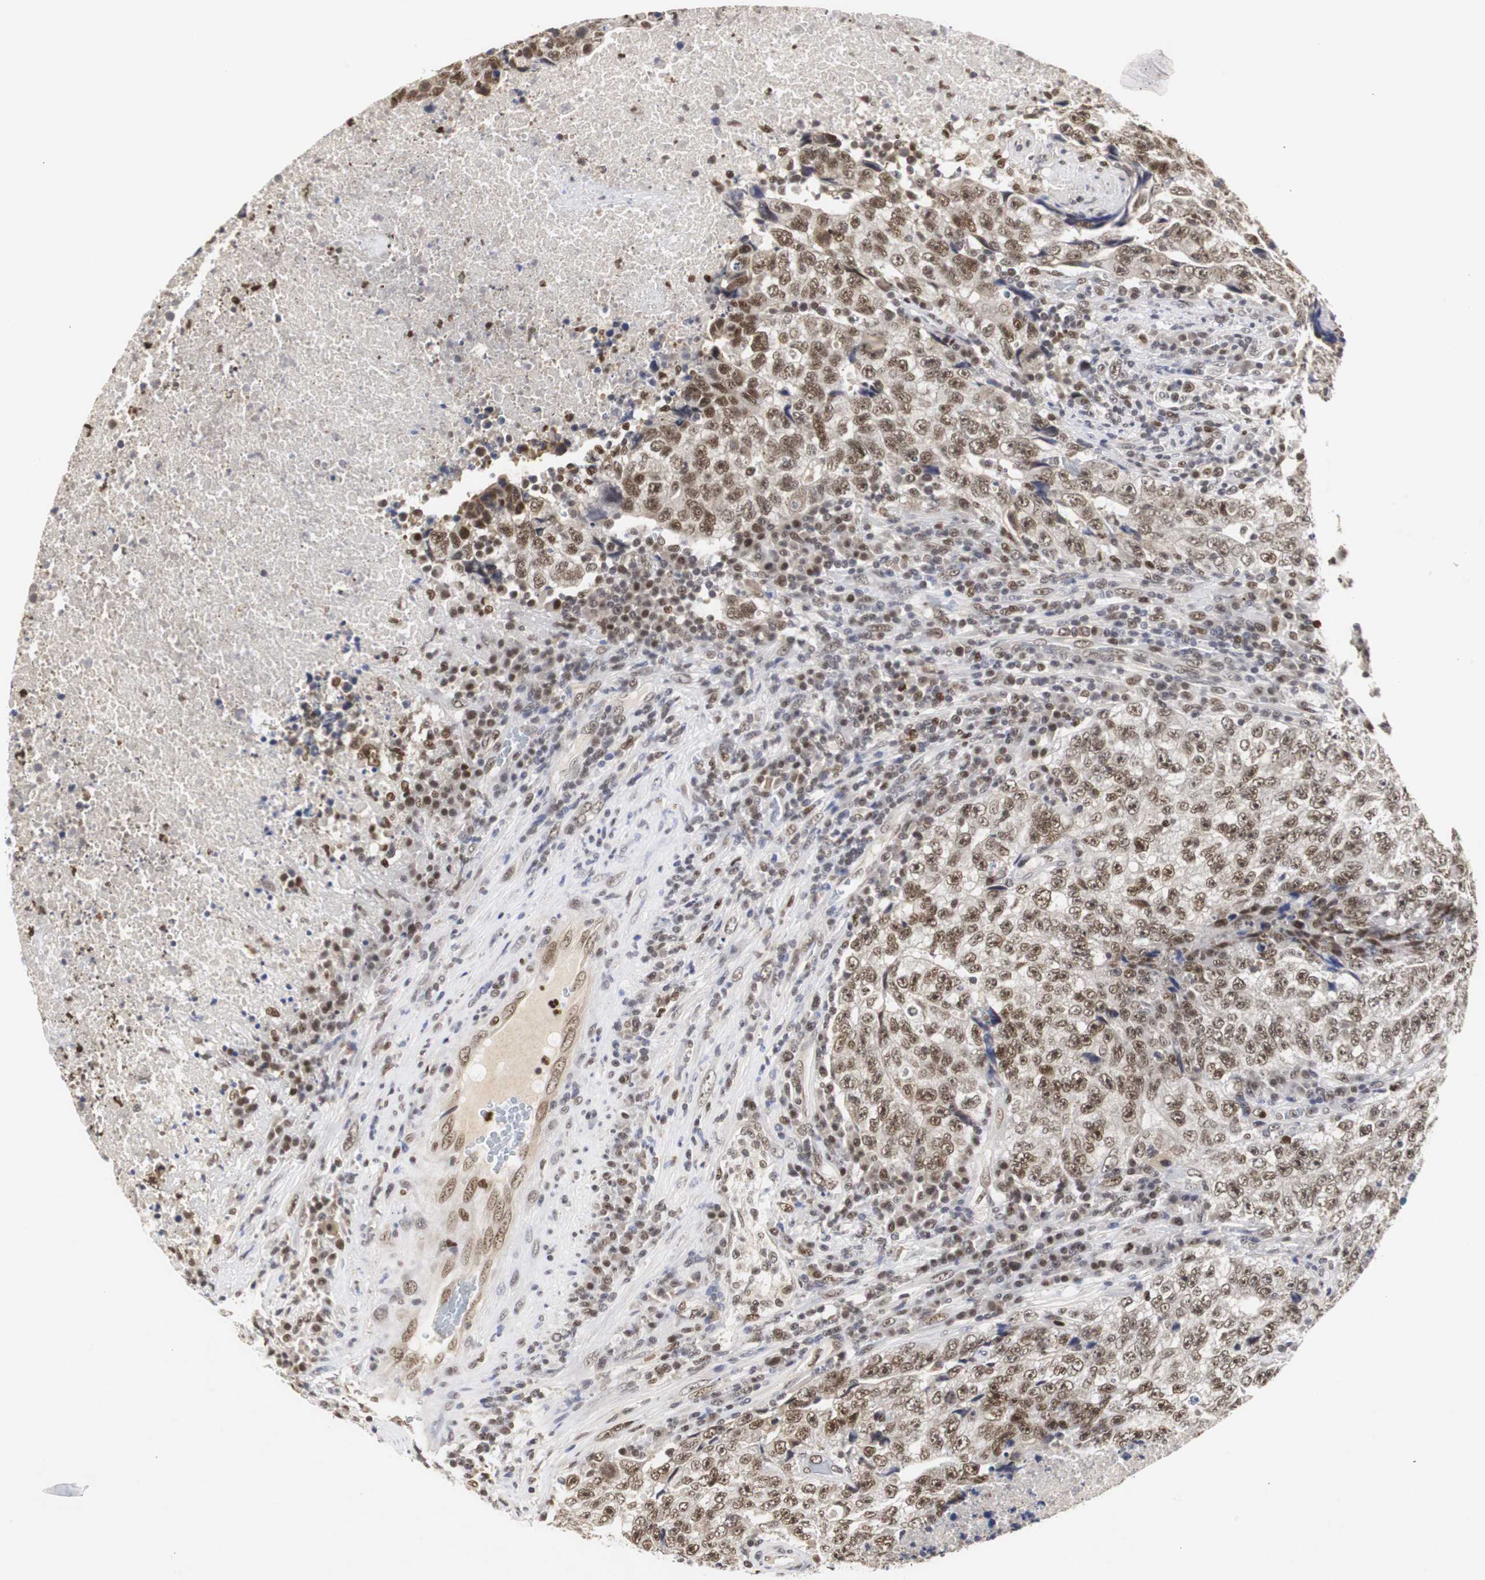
{"staining": {"intensity": "moderate", "quantity": ">75%", "location": "nuclear"}, "tissue": "testis cancer", "cell_type": "Tumor cells", "image_type": "cancer", "snomed": [{"axis": "morphology", "description": "Necrosis, NOS"}, {"axis": "morphology", "description": "Carcinoma, Embryonal, NOS"}, {"axis": "topography", "description": "Testis"}], "caption": "Testis embryonal carcinoma stained with a protein marker exhibits moderate staining in tumor cells.", "gene": "ZFC3H1", "patient": {"sex": "male", "age": 19}}